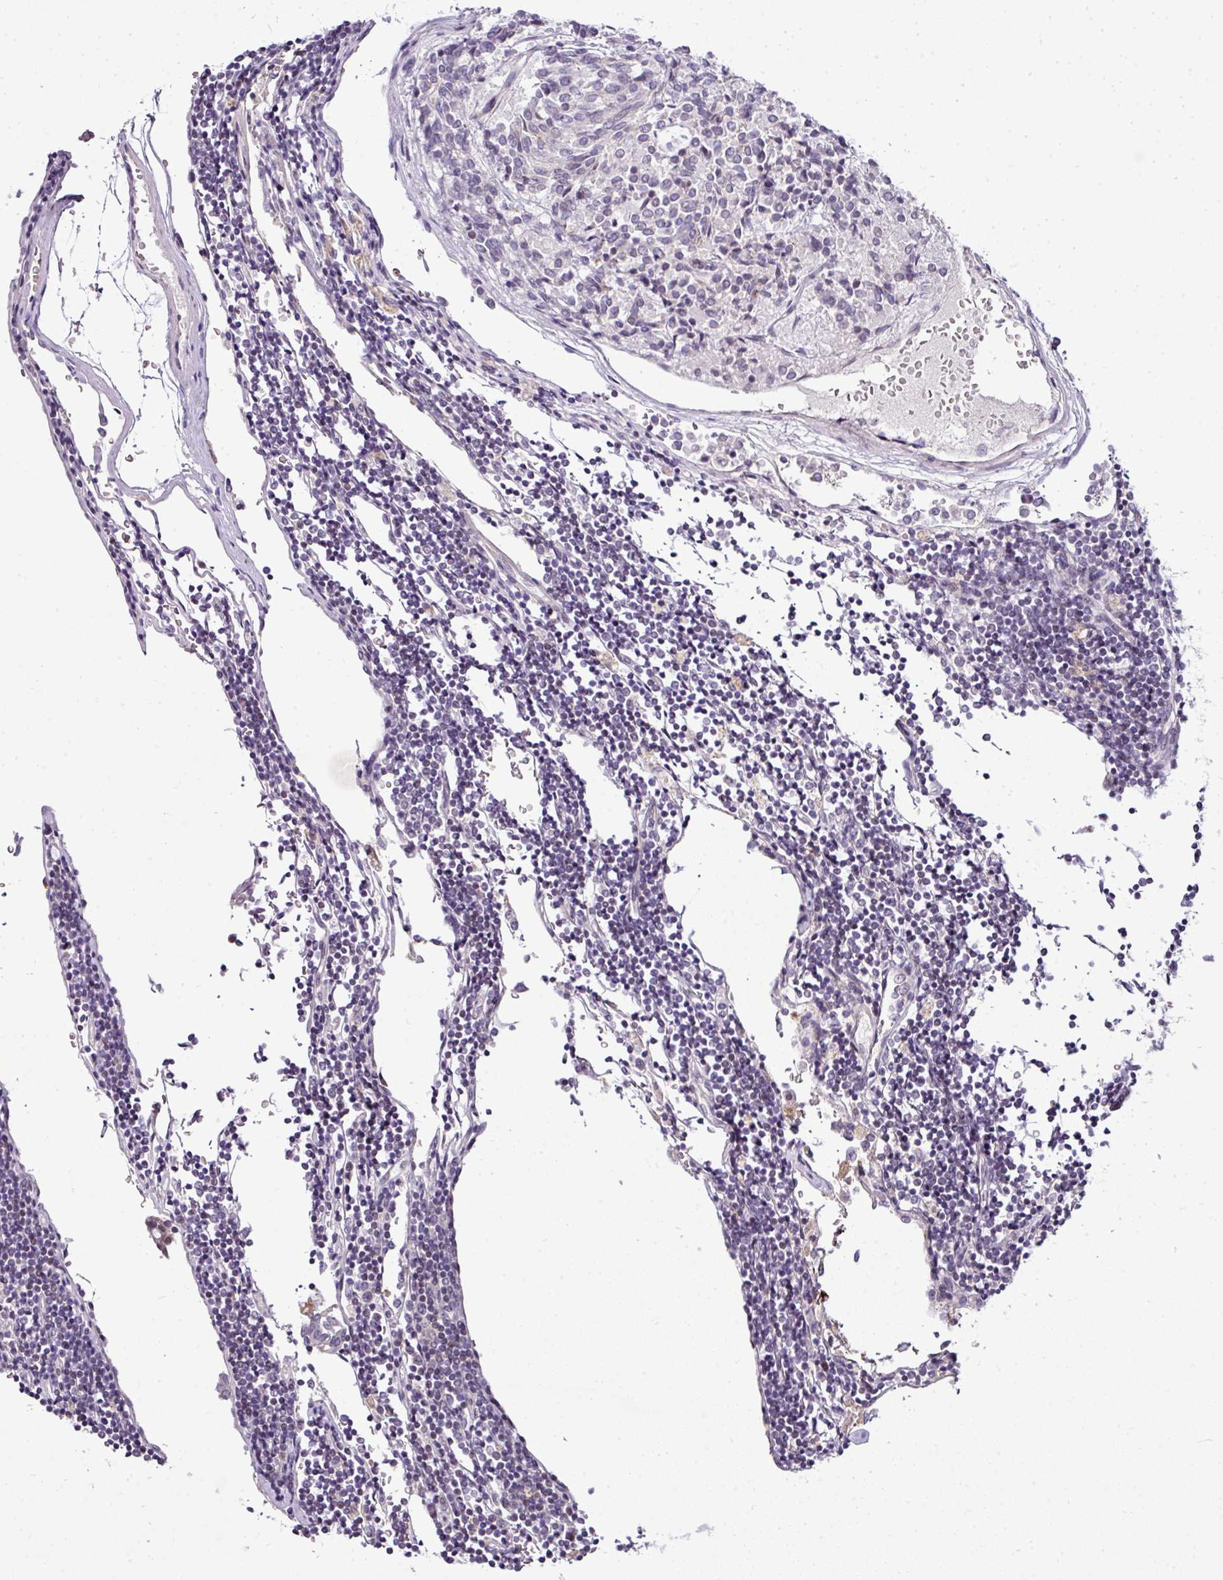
{"staining": {"intensity": "moderate", "quantity": "<25%", "location": "cytoplasmic/membranous"}, "tissue": "carcinoid", "cell_type": "Tumor cells", "image_type": "cancer", "snomed": [{"axis": "morphology", "description": "Carcinoid, malignant, NOS"}, {"axis": "topography", "description": "Pancreas"}], "caption": "Immunohistochemical staining of carcinoid demonstrates low levels of moderate cytoplasmic/membranous positivity in approximately <25% of tumor cells.", "gene": "TEX30", "patient": {"sex": "female", "age": 54}}